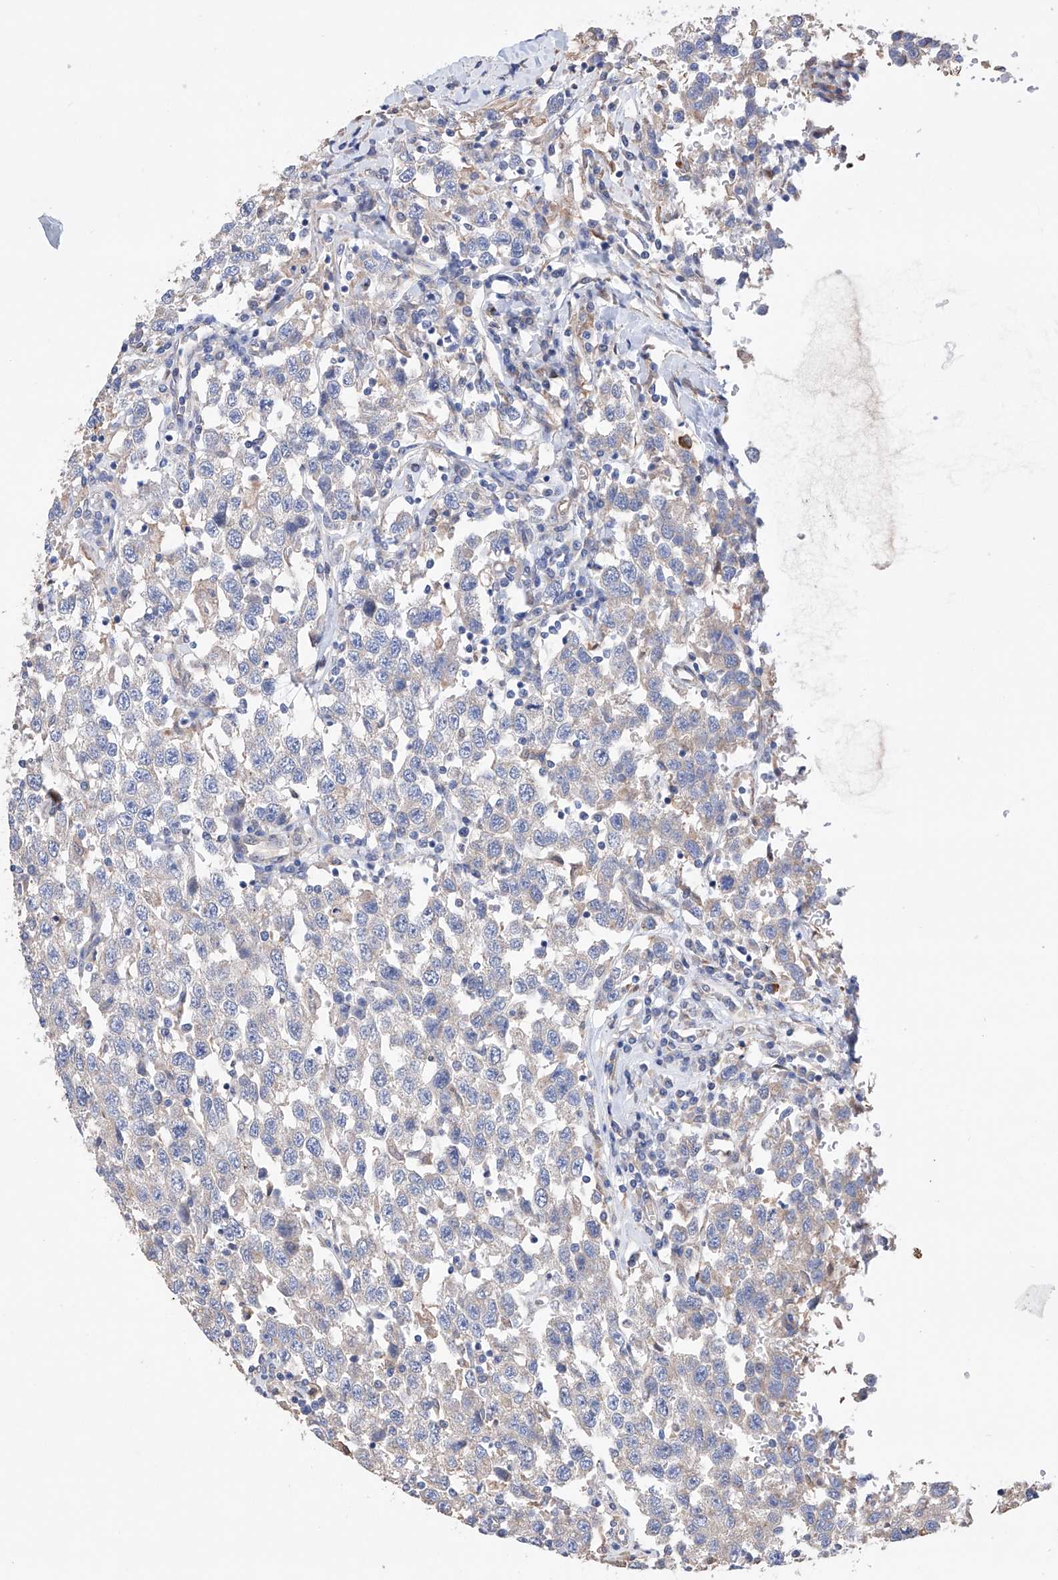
{"staining": {"intensity": "negative", "quantity": "none", "location": "none"}, "tissue": "testis cancer", "cell_type": "Tumor cells", "image_type": "cancer", "snomed": [{"axis": "morphology", "description": "Seminoma, NOS"}, {"axis": "topography", "description": "Testis"}], "caption": "The immunohistochemistry image has no significant staining in tumor cells of testis cancer (seminoma) tissue.", "gene": "AFG1L", "patient": {"sex": "male", "age": 41}}